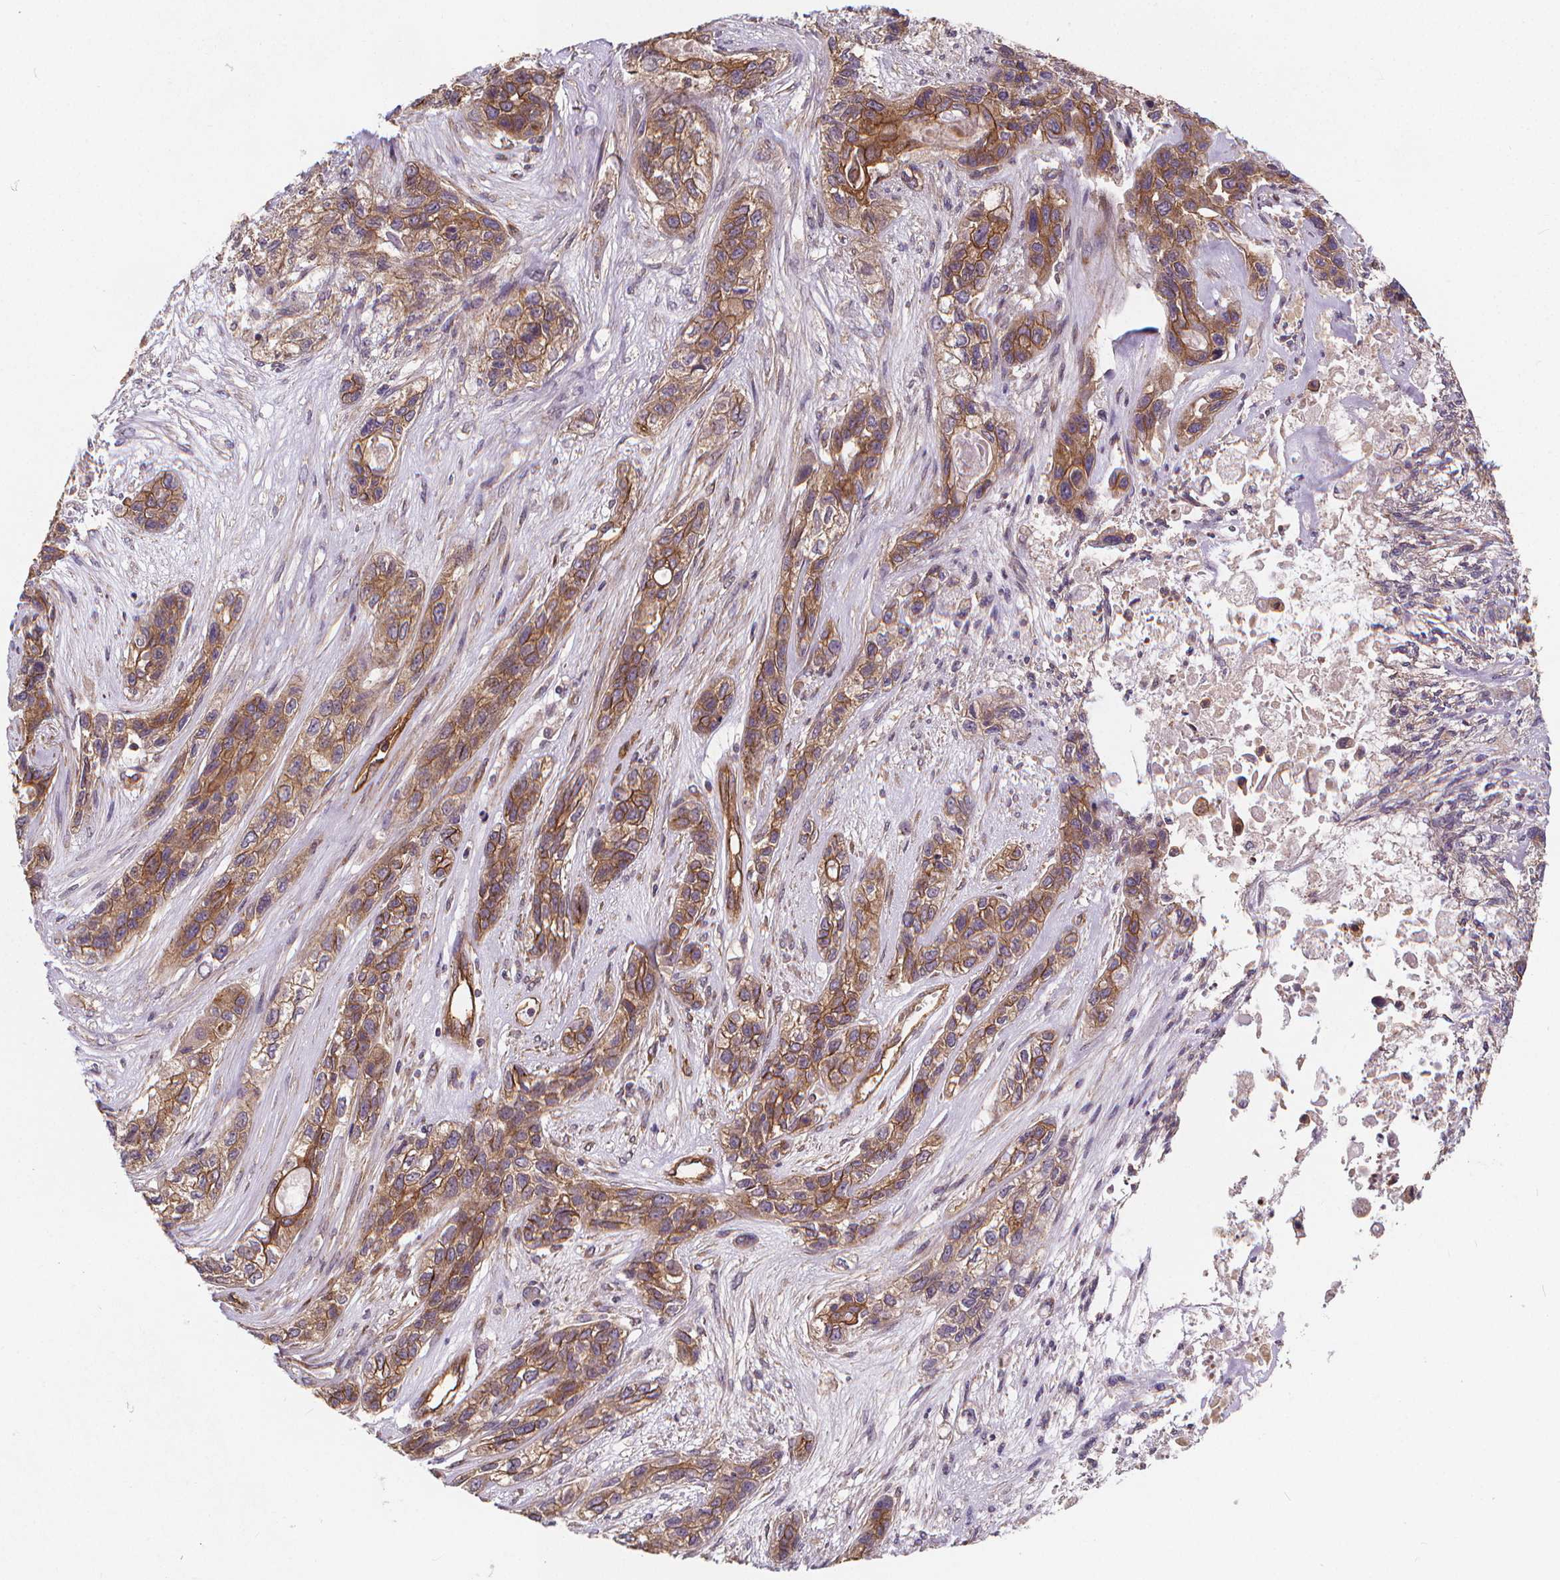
{"staining": {"intensity": "moderate", "quantity": ">75%", "location": "cytoplasmic/membranous"}, "tissue": "lung cancer", "cell_type": "Tumor cells", "image_type": "cancer", "snomed": [{"axis": "morphology", "description": "Squamous cell carcinoma, NOS"}, {"axis": "topography", "description": "Lung"}], "caption": "A brown stain labels moderate cytoplasmic/membranous positivity of a protein in human squamous cell carcinoma (lung) tumor cells.", "gene": "CLINT1", "patient": {"sex": "female", "age": 70}}